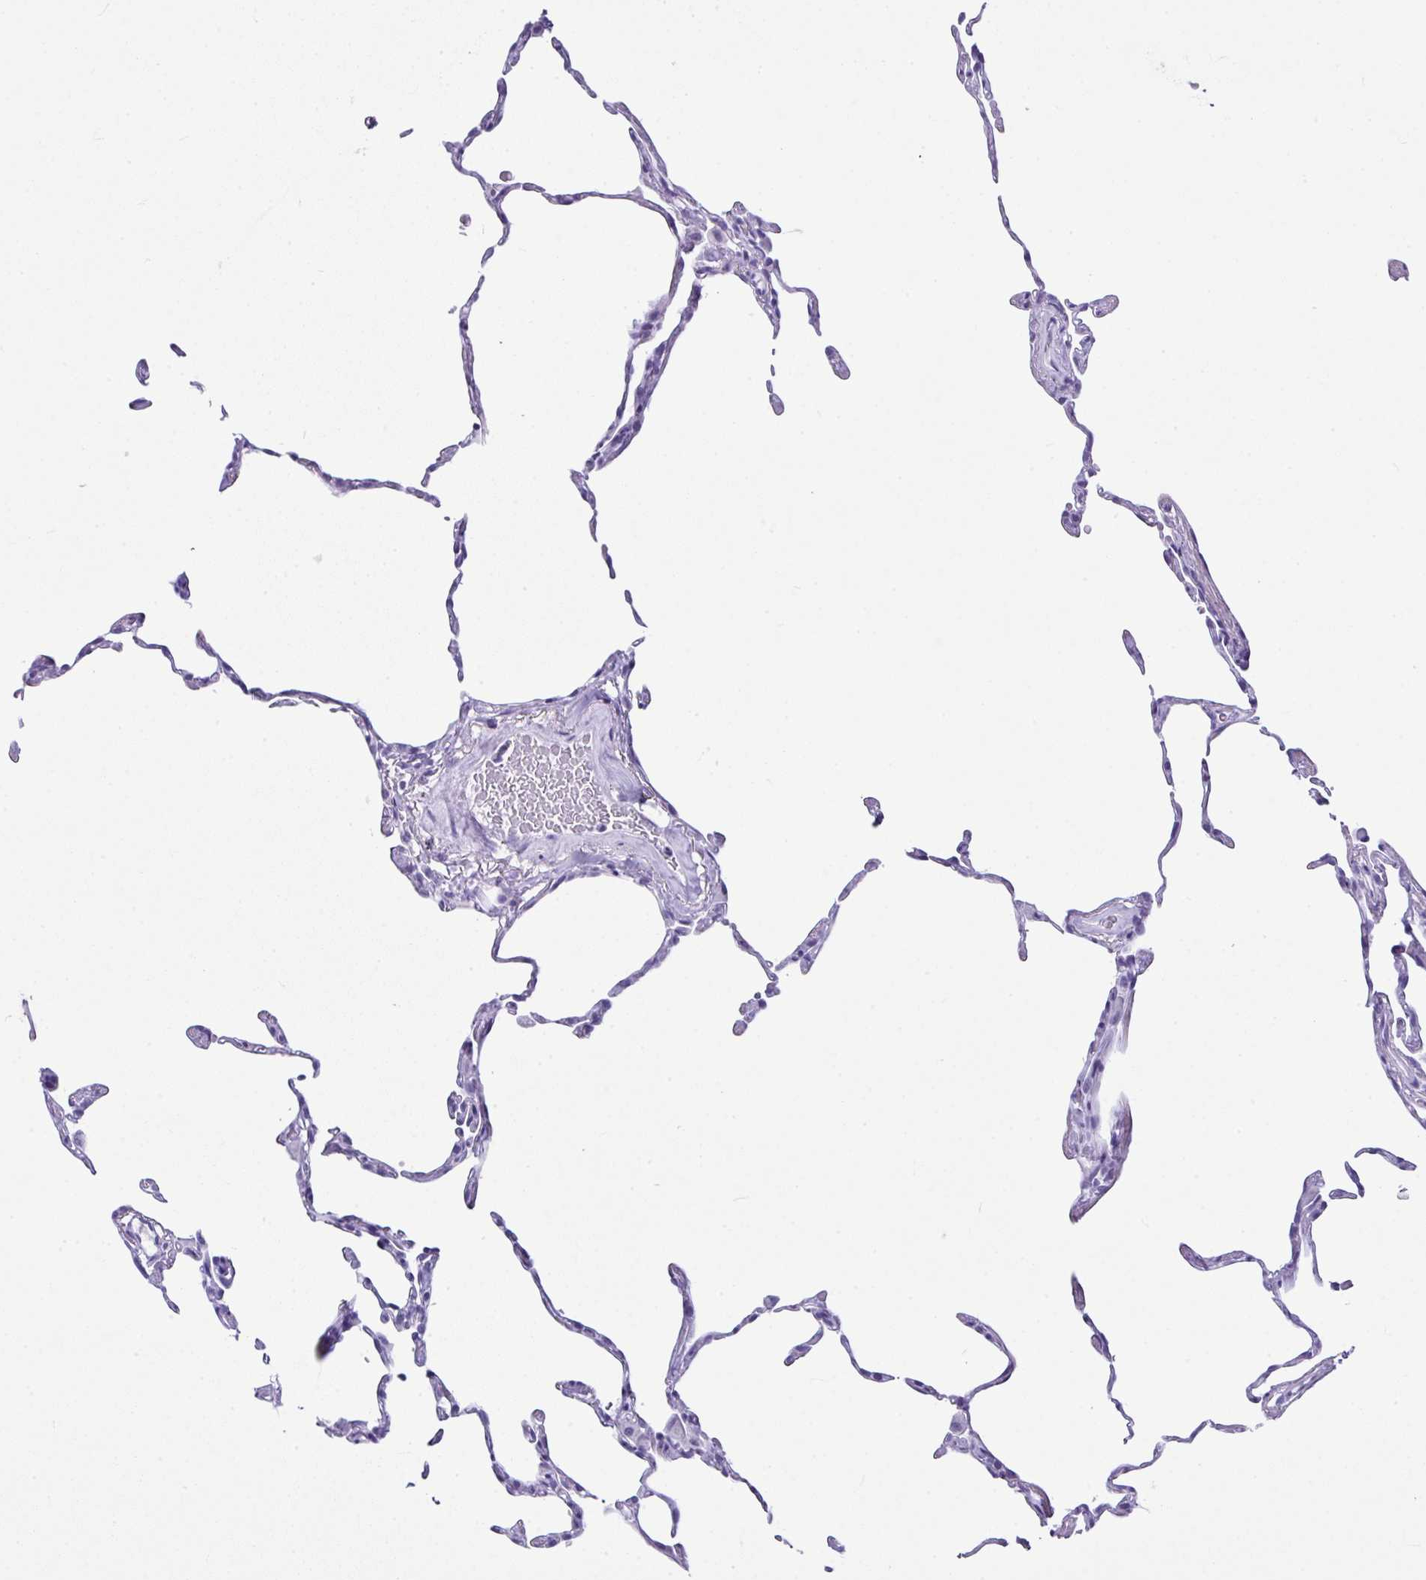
{"staining": {"intensity": "negative", "quantity": "none", "location": "none"}, "tissue": "lung", "cell_type": "Alveolar cells", "image_type": "normal", "snomed": [{"axis": "morphology", "description": "Normal tissue, NOS"}, {"axis": "topography", "description": "Lung"}], "caption": "Alveolar cells show no significant protein staining in benign lung.", "gene": "LGALS4", "patient": {"sex": "female", "age": 57}}